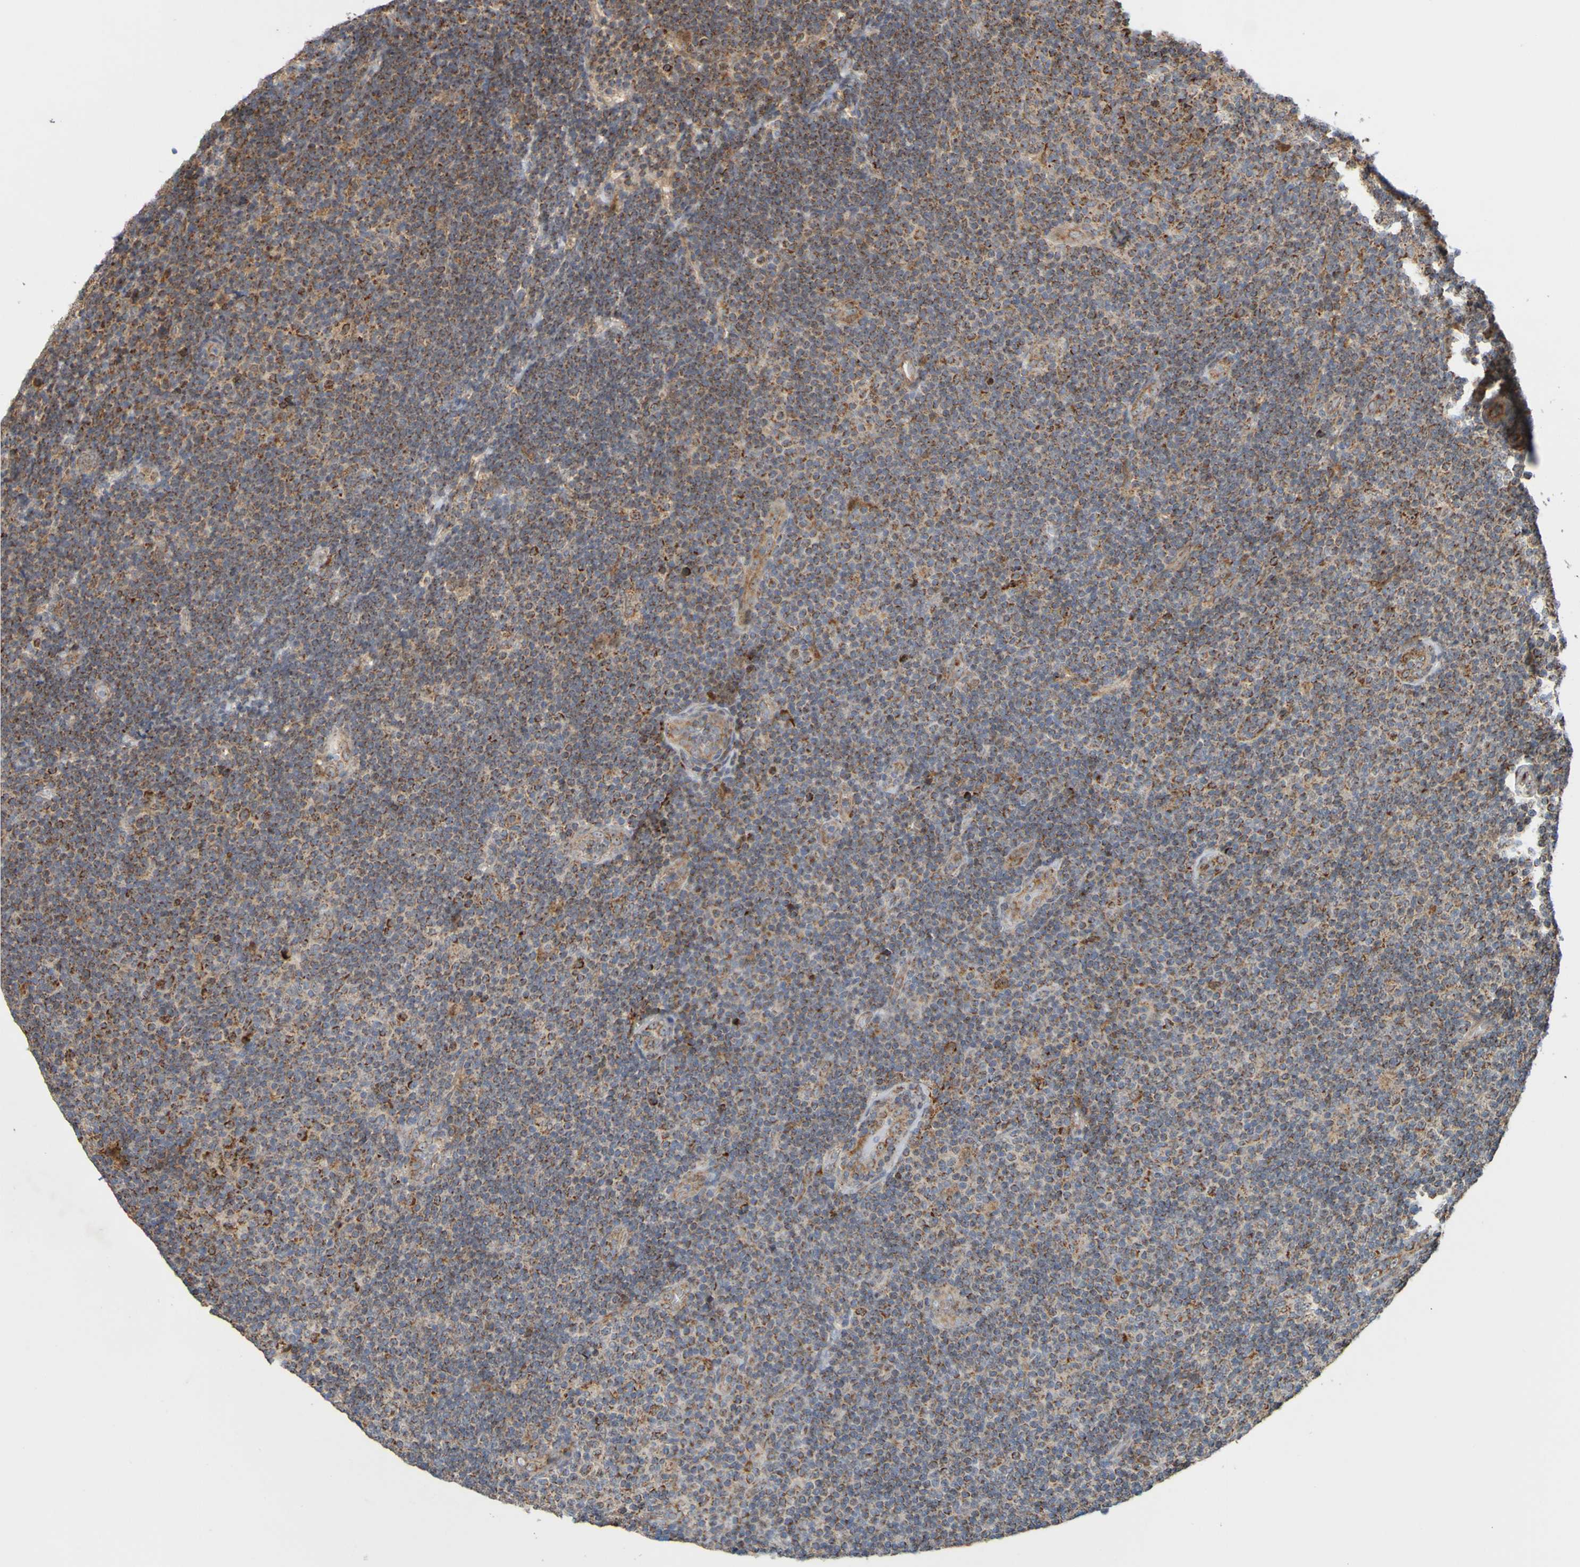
{"staining": {"intensity": "strong", "quantity": ">75%", "location": "cytoplasmic/membranous"}, "tissue": "lymphoma", "cell_type": "Tumor cells", "image_type": "cancer", "snomed": [{"axis": "morphology", "description": "Malignant lymphoma, non-Hodgkin's type, Low grade"}, {"axis": "topography", "description": "Lymph node"}], "caption": "Immunohistochemistry of malignant lymphoma, non-Hodgkin's type (low-grade) demonstrates high levels of strong cytoplasmic/membranous staining in about >75% of tumor cells. (DAB (3,3'-diaminobenzidine) = brown stain, brightfield microscopy at high magnification).", "gene": "TMBIM1", "patient": {"sex": "male", "age": 83}}